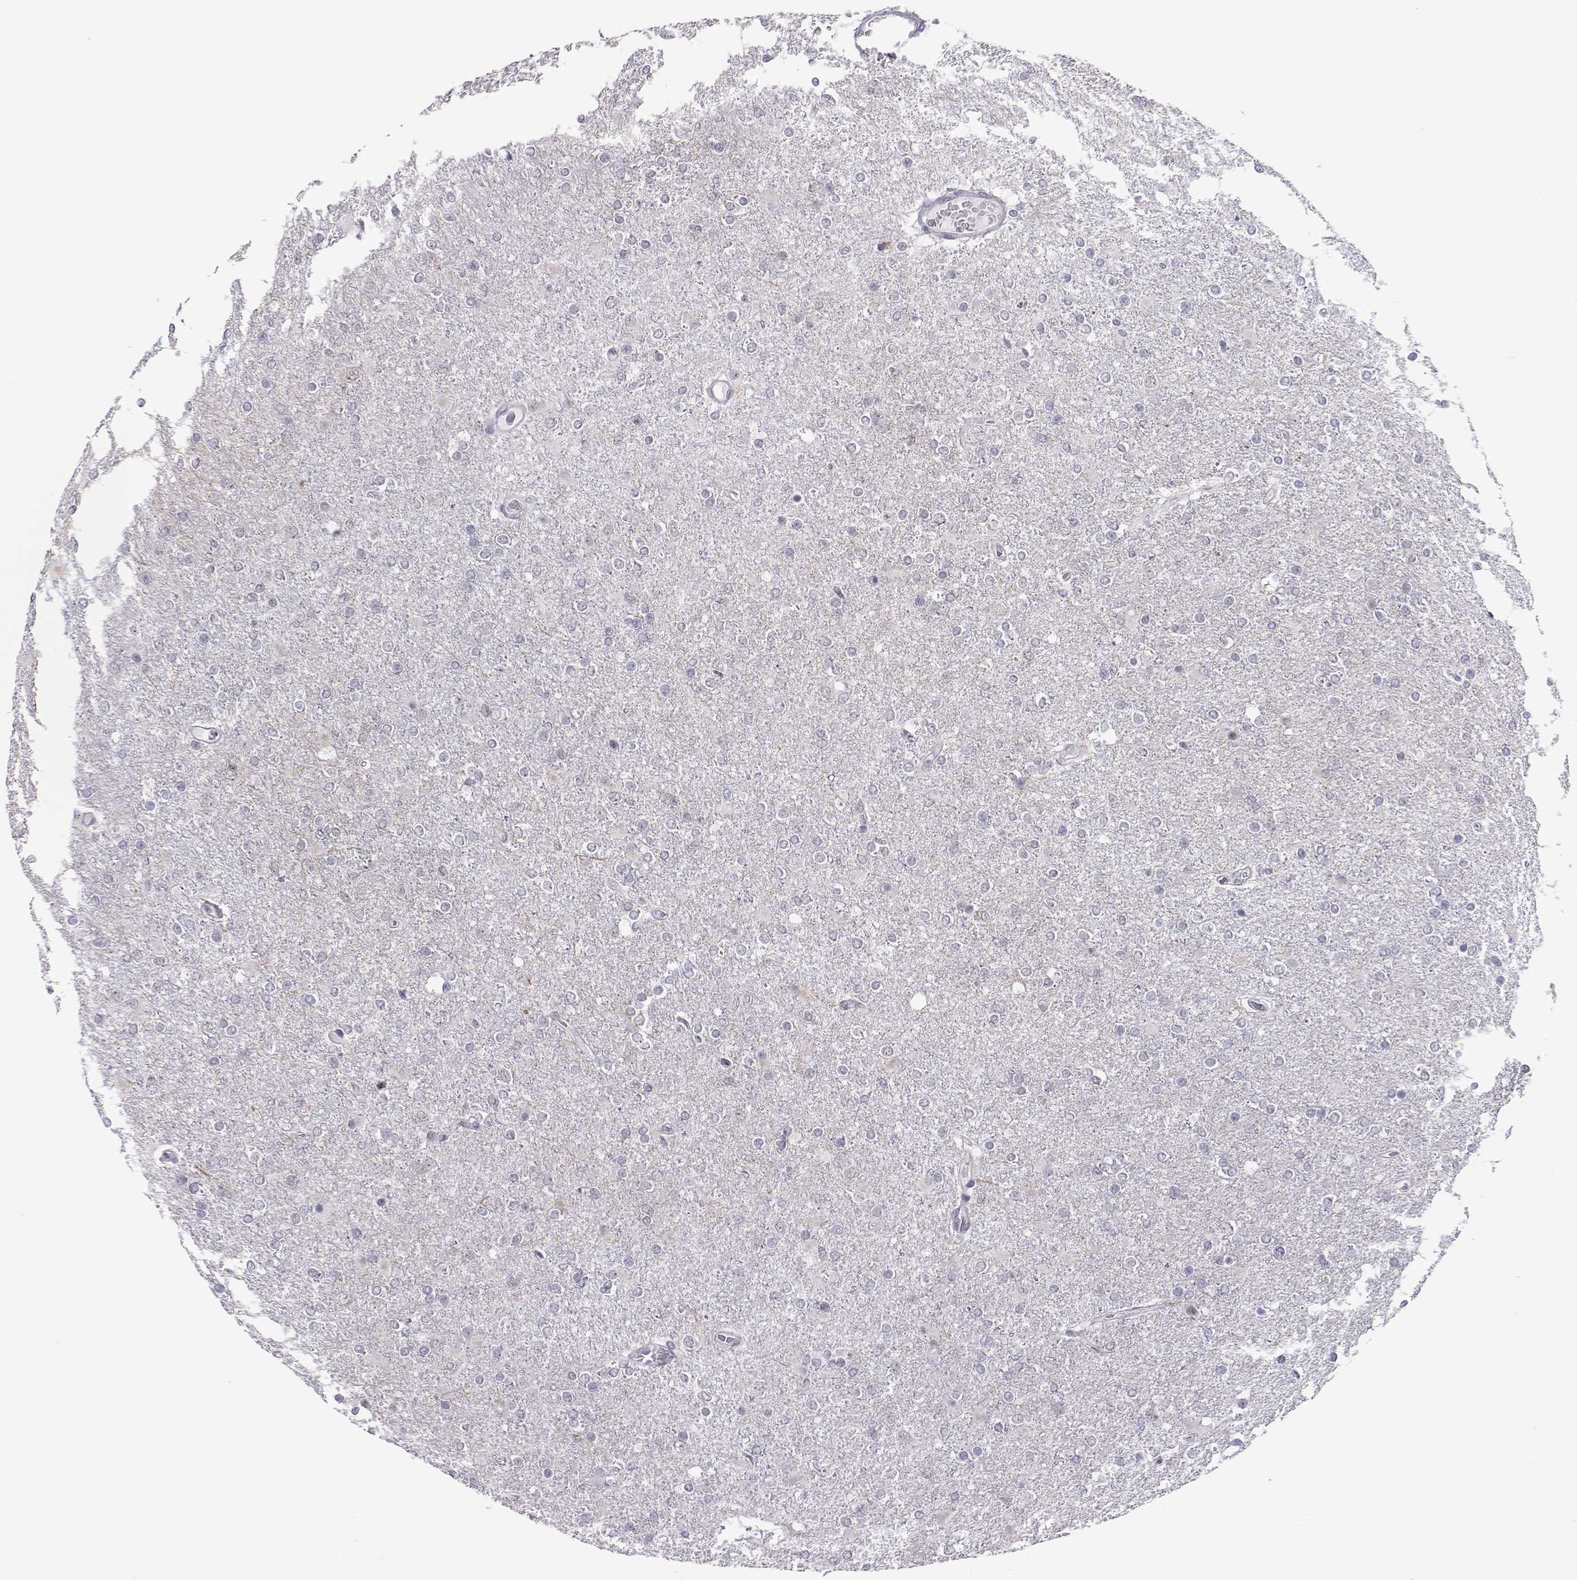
{"staining": {"intensity": "negative", "quantity": "none", "location": "none"}, "tissue": "glioma", "cell_type": "Tumor cells", "image_type": "cancer", "snomed": [{"axis": "morphology", "description": "Glioma, malignant, High grade"}, {"axis": "topography", "description": "Cerebral cortex"}], "caption": "Glioma stained for a protein using immunohistochemistry displays no positivity tumor cells.", "gene": "SIX6", "patient": {"sex": "male", "age": 70}}